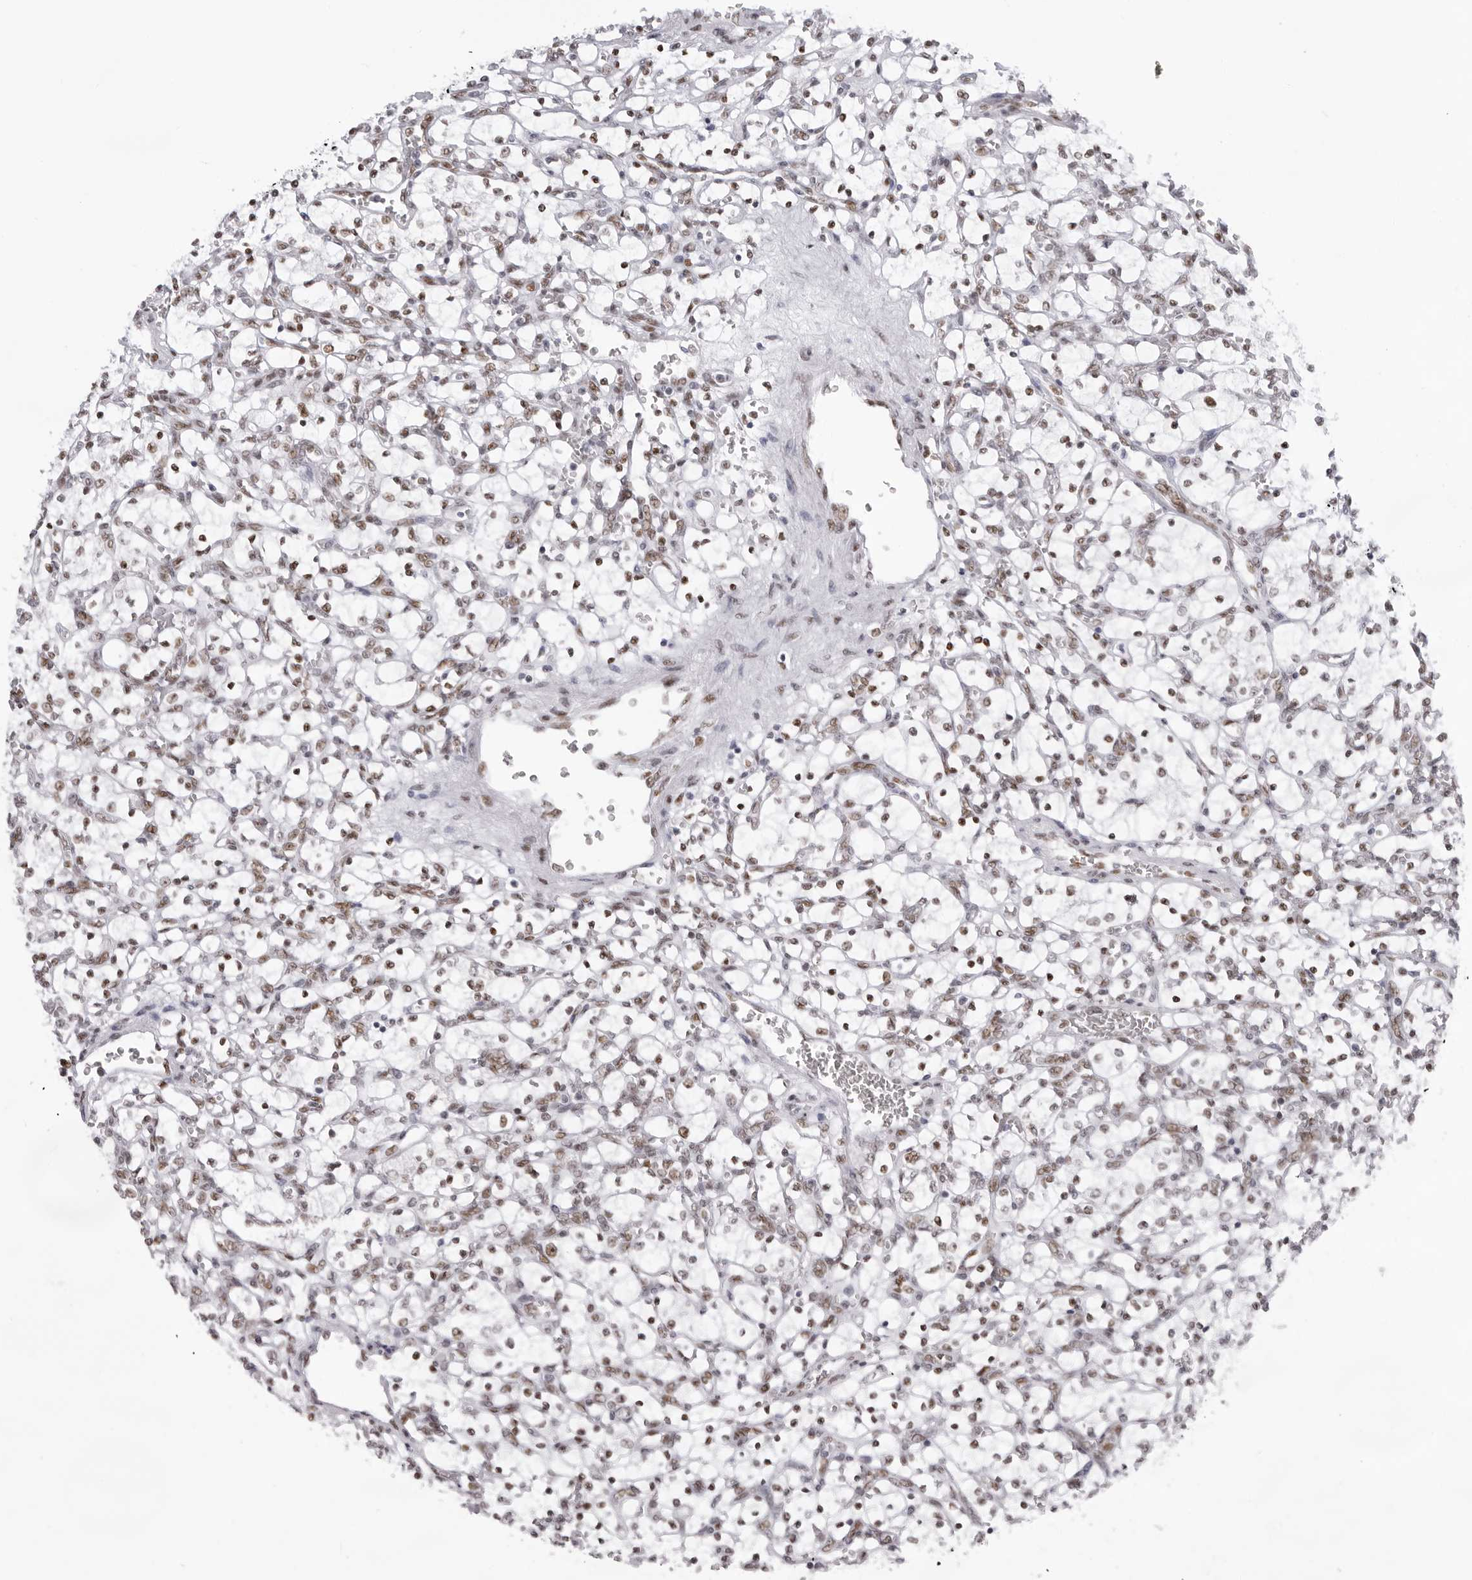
{"staining": {"intensity": "moderate", "quantity": ">75%", "location": "nuclear"}, "tissue": "renal cancer", "cell_type": "Tumor cells", "image_type": "cancer", "snomed": [{"axis": "morphology", "description": "Adenocarcinoma, NOS"}, {"axis": "topography", "description": "Kidney"}], "caption": "Human adenocarcinoma (renal) stained for a protein (brown) shows moderate nuclear positive staining in approximately >75% of tumor cells.", "gene": "IRF2BP2", "patient": {"sex": "female", "age": 69}}